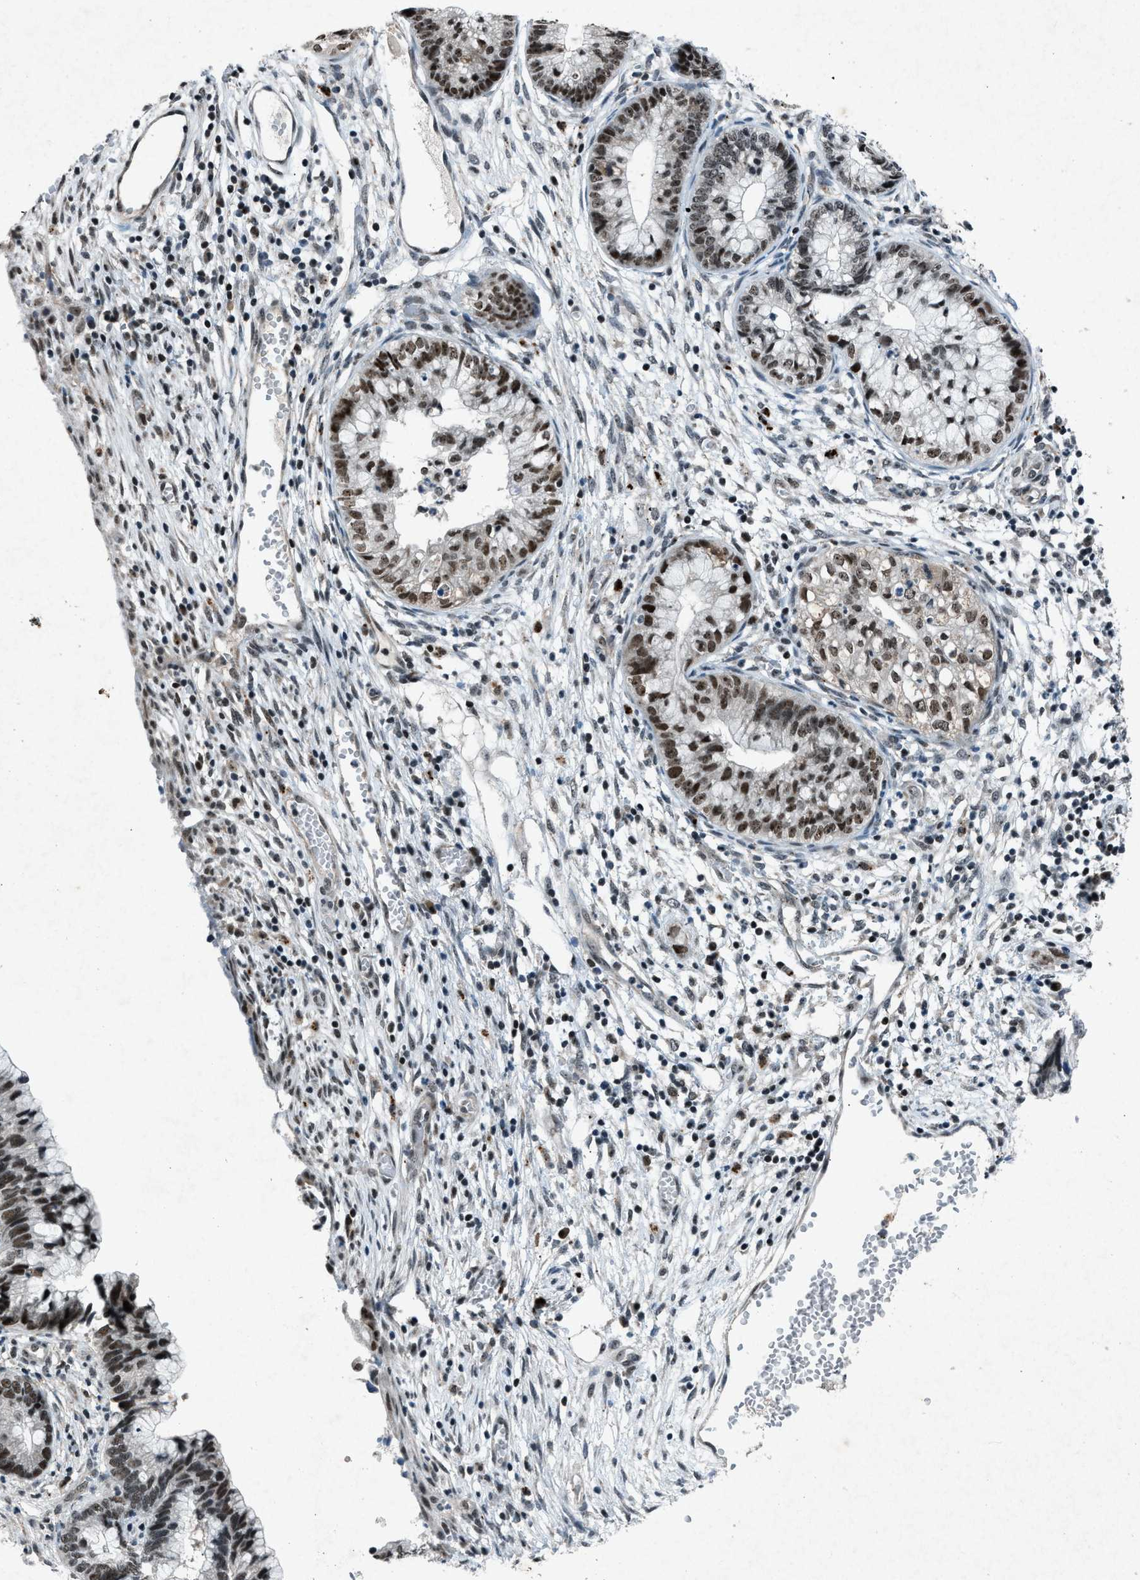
{"staining": {"intensity": "strong", "quantity": ">75%", "location": "nuclear"}, "tissue": "cervical cancer", "cell_type": "Tumor cells", "image_type": "cancer", "snomed": [{"axis": "morphology", "description": "Adenocarcinoma, NOS"}, {"axis": "topography", "description": "Cervix"}], "caption": "The micrograph reveals a brown stain indicating the presence of a protein in the nuclear of tumor cells in cervical cancer.", "gene": "ADCY1", "patient": {"sex": "female", "age": 44}}